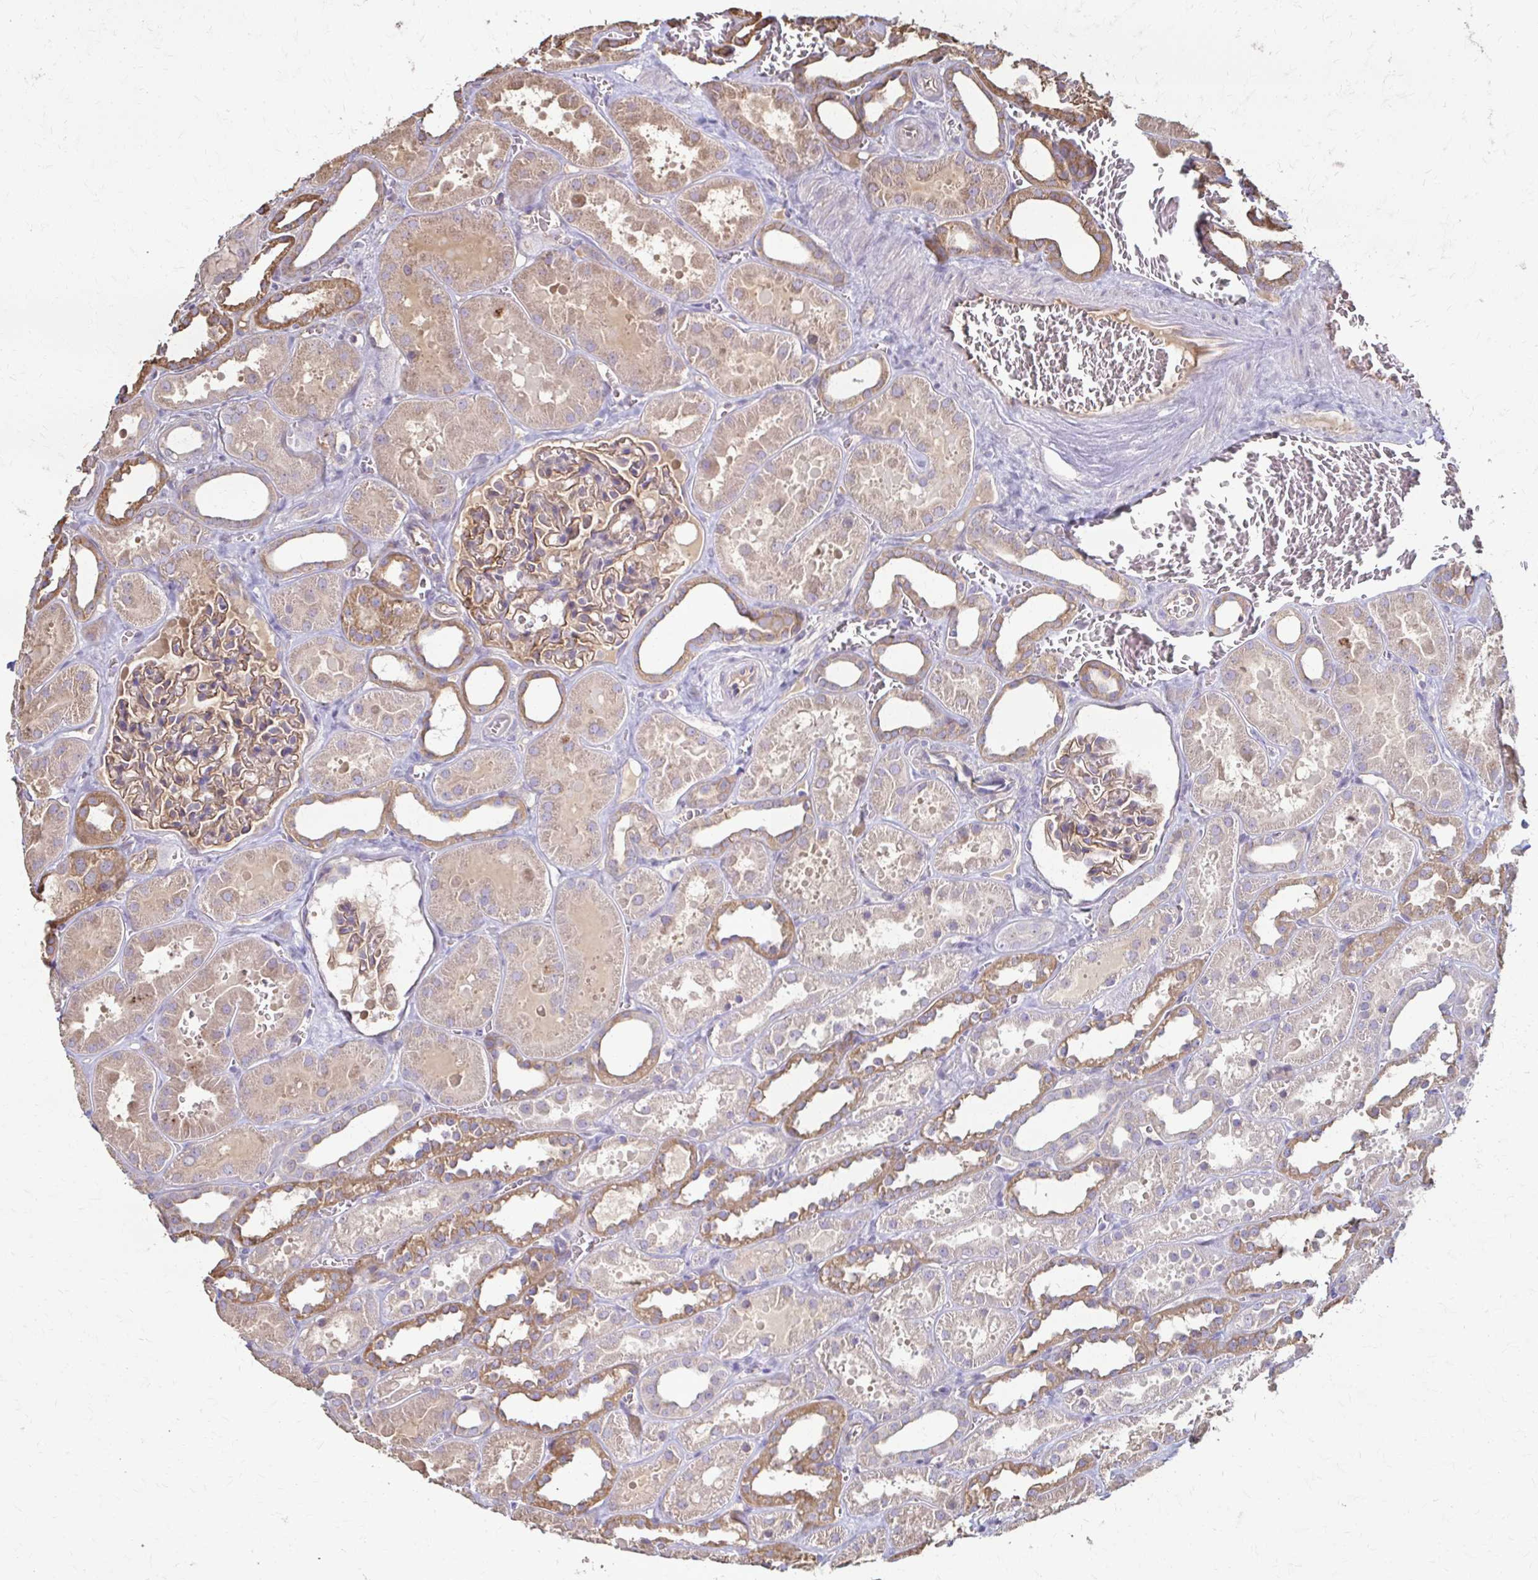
{"staining": {"intensity": "moderate", "quantity": ">75%", "location": "cytoplasmic/membranous"}, "tissue": "kidney", "cell_type": "Cells in glomeruli", "image_type": "normal", "snomed": [{"axis": "morphology", "description": "Normal tissue, NOS"}, {"axis": "topography", "description": "Kidney"}], "caption": "Human kidney stained for a protein (brown) shows moderate cytoplasmic/membranous positive positivity in approximately >75% of cells in glomeruli.", "gene": "IL18BP", "patient": {"sex": "female", "age": 41}}